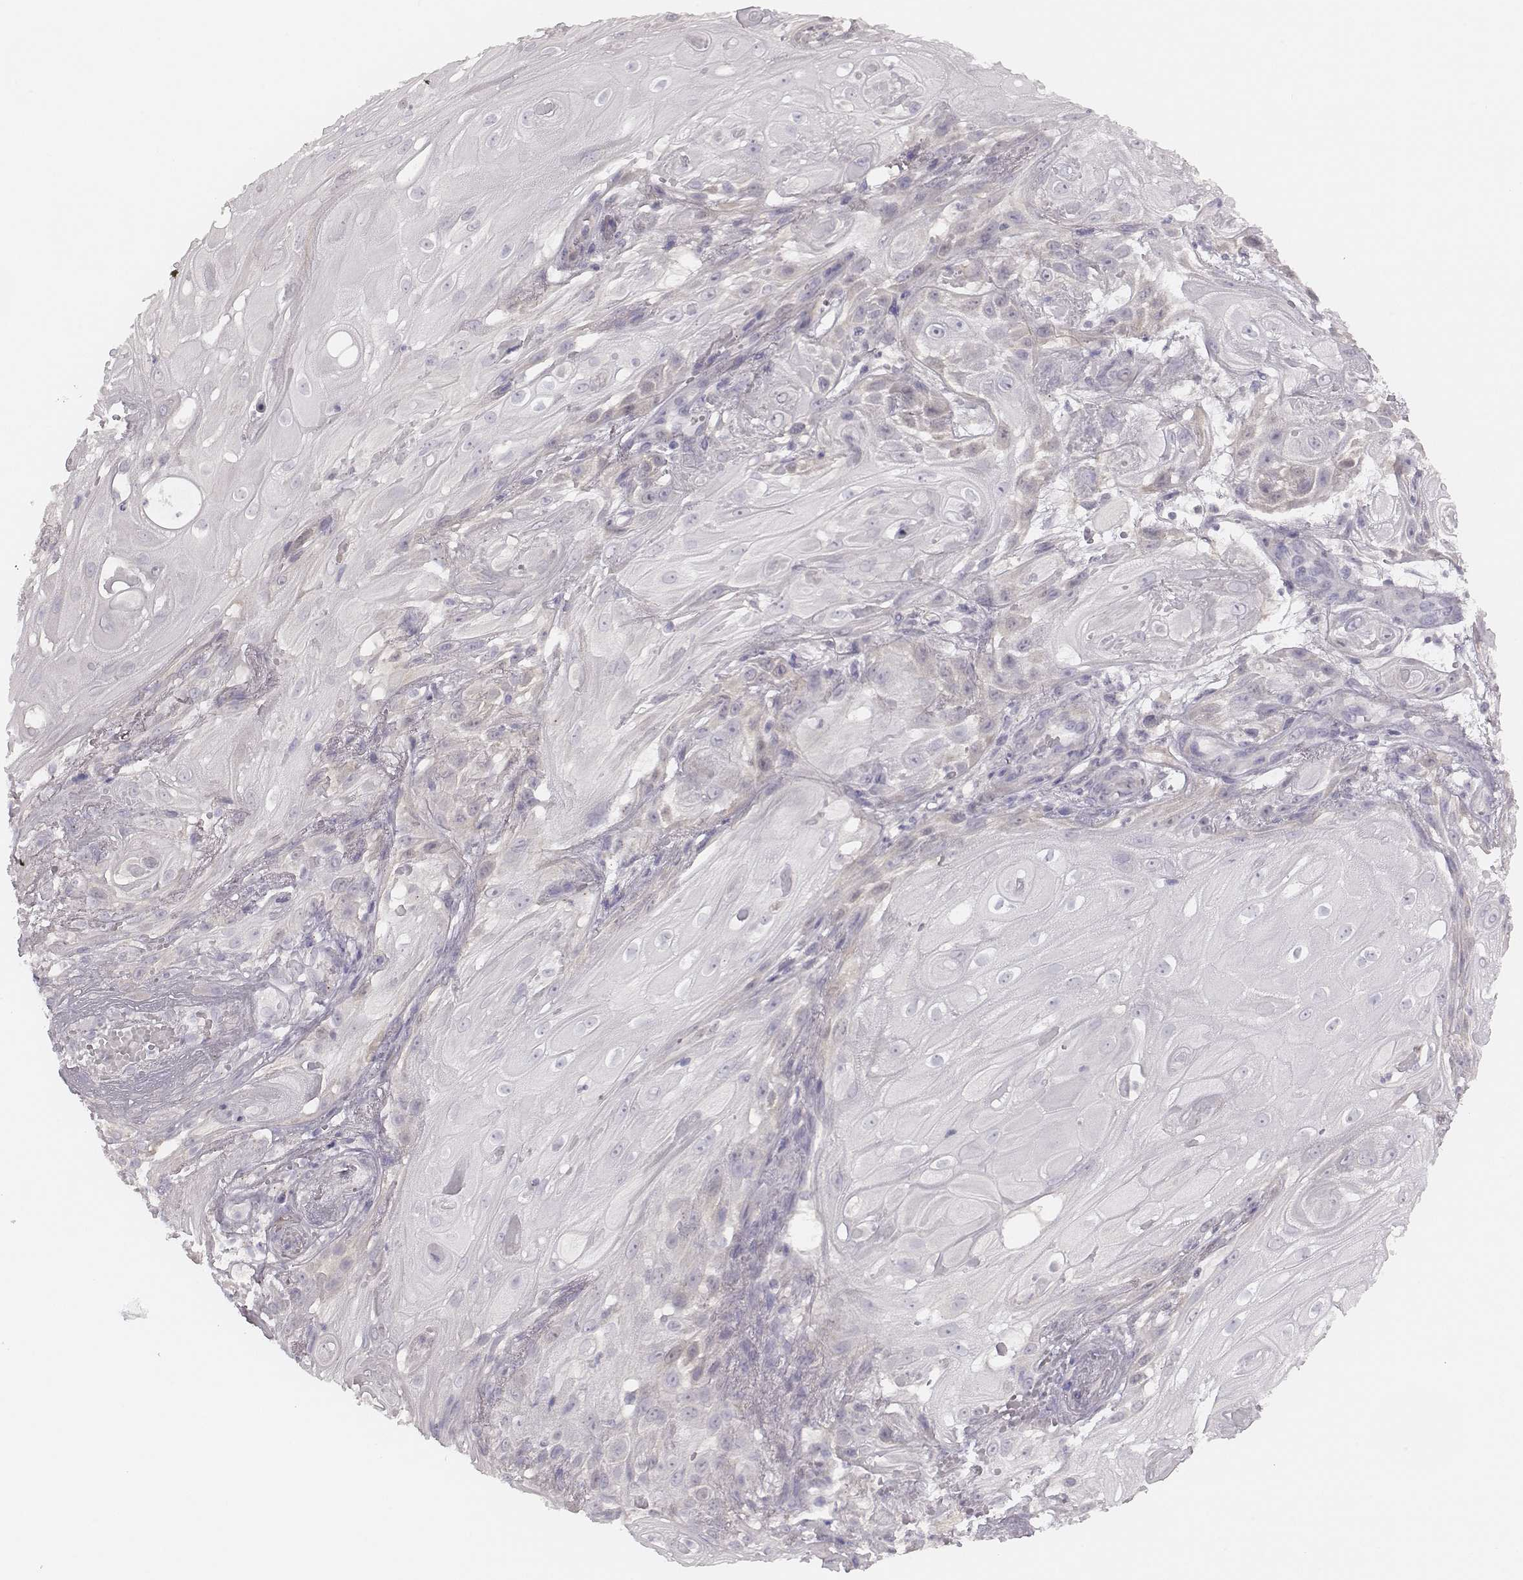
{"staining": {"intensity": "negative", "quantity": "none", "location": "none"}, "tissue": "skin cancer", "cell_type": "Tumor cells", "image_type": "cancer", "snomed": [{"axis": "morphology", "description": "Squamous cell carcinoma, NOS"}, {"axis": "topography", "description": "Skin"}], "caption": "This is an immunohistochemistry photomicrograph of human skin cancer. There is no staining in tumor cells.", "gene": "PBK", "patient": {"sex": "male", "age": 62}}